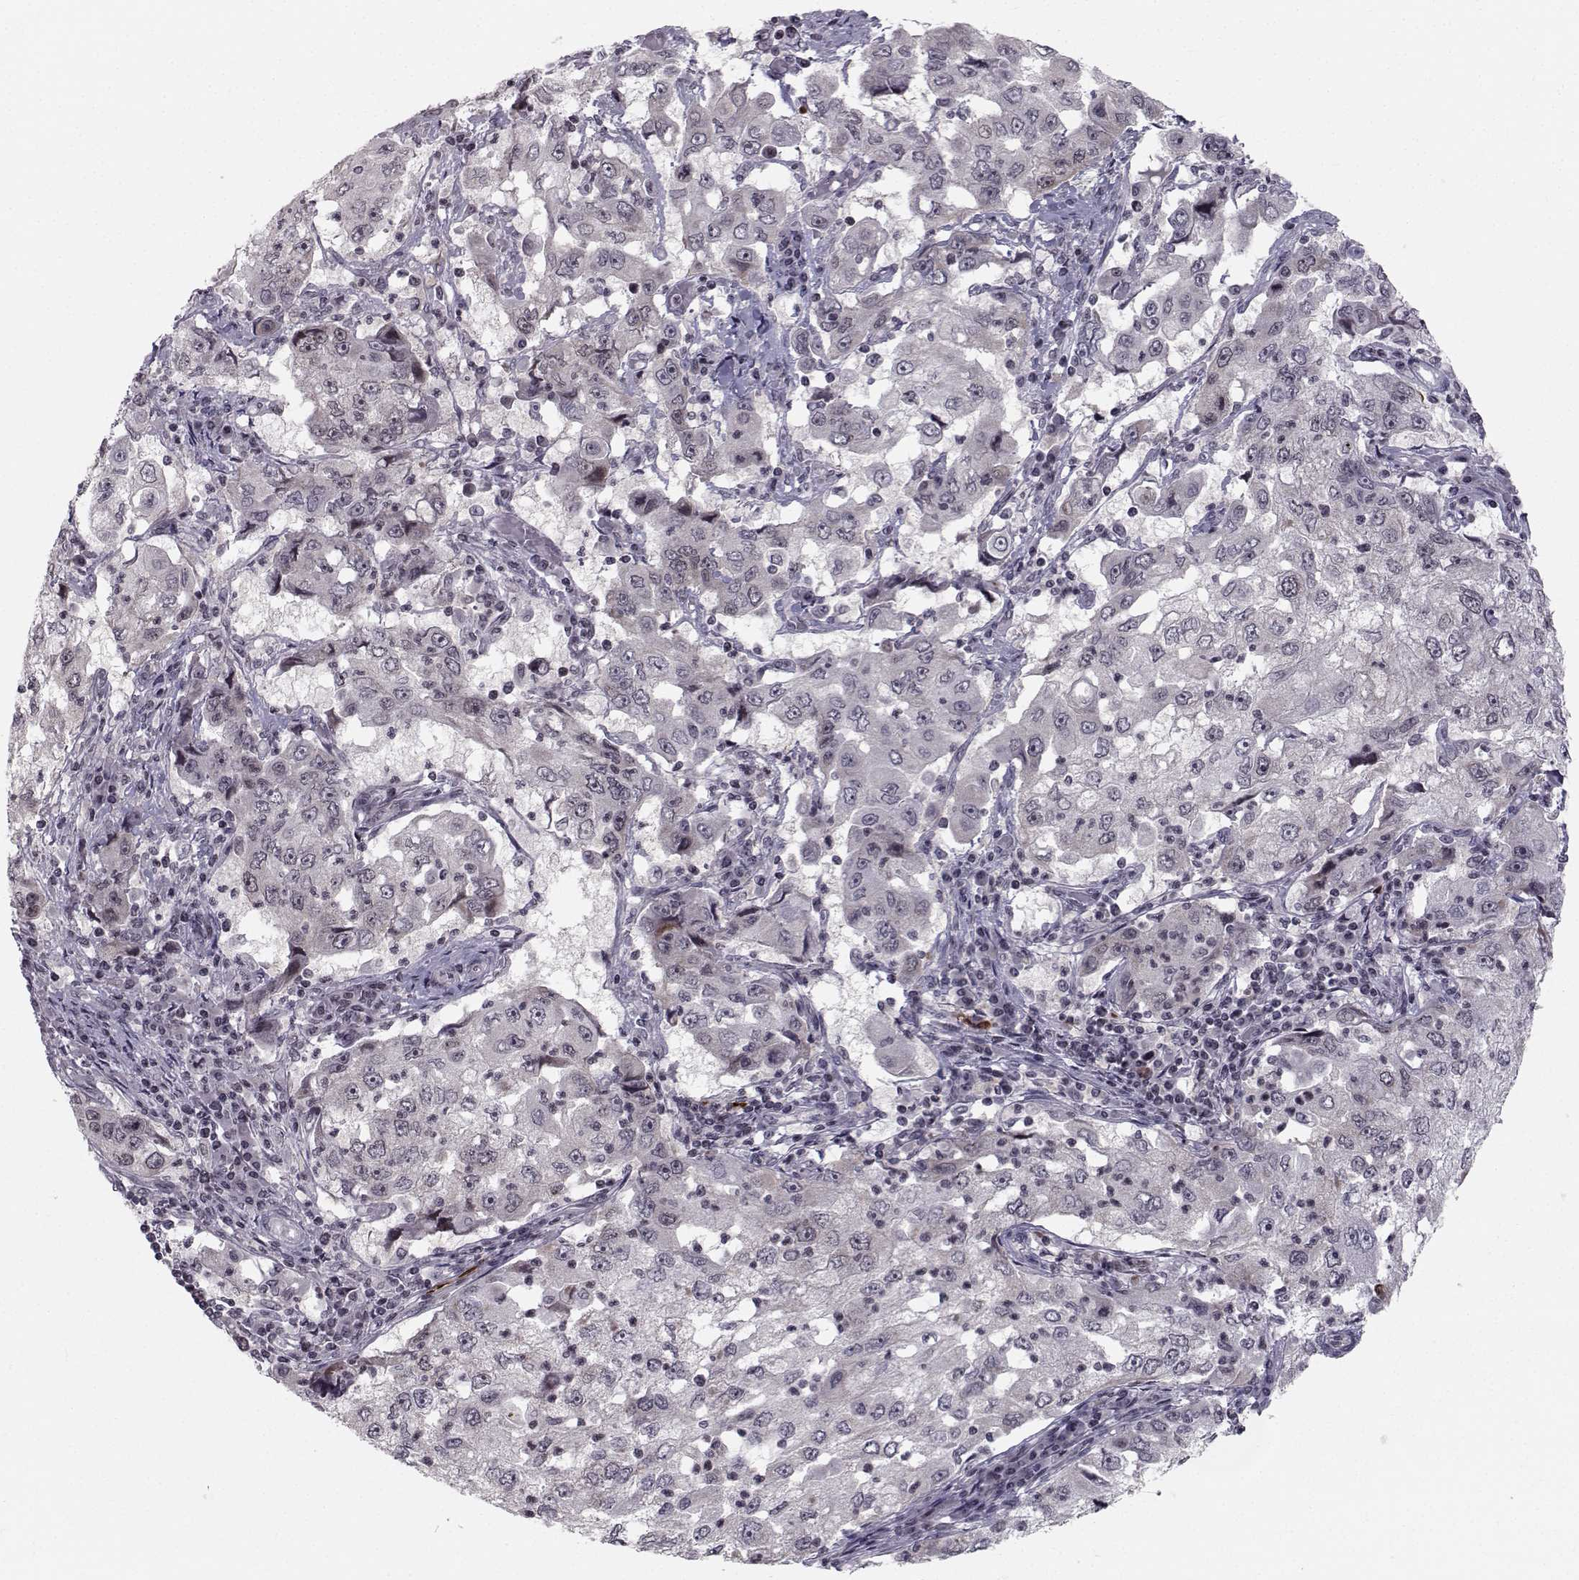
{"staining": {"intensity": "negative", "quantity": "none", "location": "none"}, "tissue": "cervical cancer", "cell_type": "Tumor cells", "image_type": "cancer", "snomed": [{"axis": "morphology", "description": "Squamous cell carcinoma, NOS"}, {"axis": "topography", "description": "Cervix"}], "caption": "Tumor cells are negative for brown protein staining in squamous cell carcinoma (cervical).", "gene": "MARCHF4", "patient": {"sex": "female", "age": 36}}